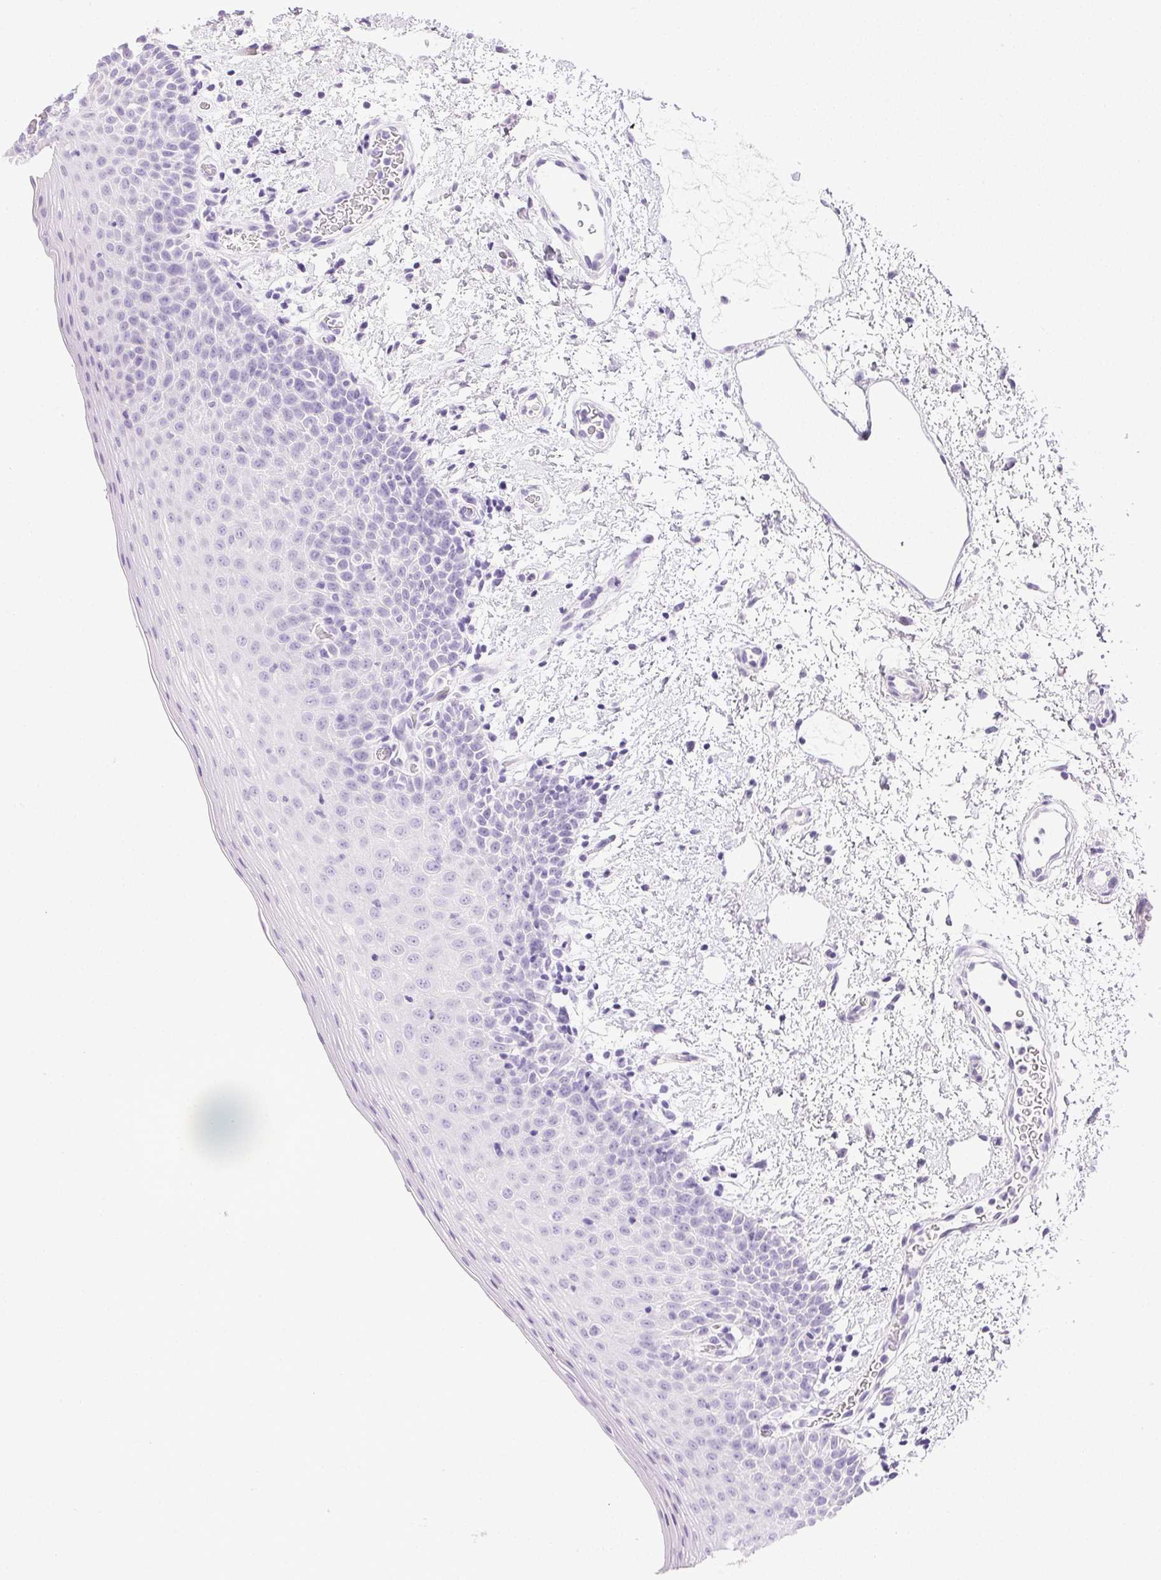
{"staining": {"intensity": "negative", "quantity": "none", "location": "none"}, "tissue": "oral mucosa", "cell_type": "Squamous epithelial cells", "image_type": "normal", "snomed": [{"axis": "morphology", "description": "Normal tissue, NOS"}, {"axis": "topography", "description": "Oral tissue"}, {"axis": "topography", "description": "Head-Neck"}], "caption": "This histopathology image is of unremarkable oral mucosa stained with immunohistochemistry (IHC) to label a protein in brown with the nuclei are counter-stained blue. There is no staining in squamous epithelial cells. Brightfield microscopy of IHC stained with DAB (3,3'-diaminobenzidine) (brown) and hematoxylin (blue), captured at high magnification.", "gene": "CPB1", "patient": {"sex": "female", "age": 55}}